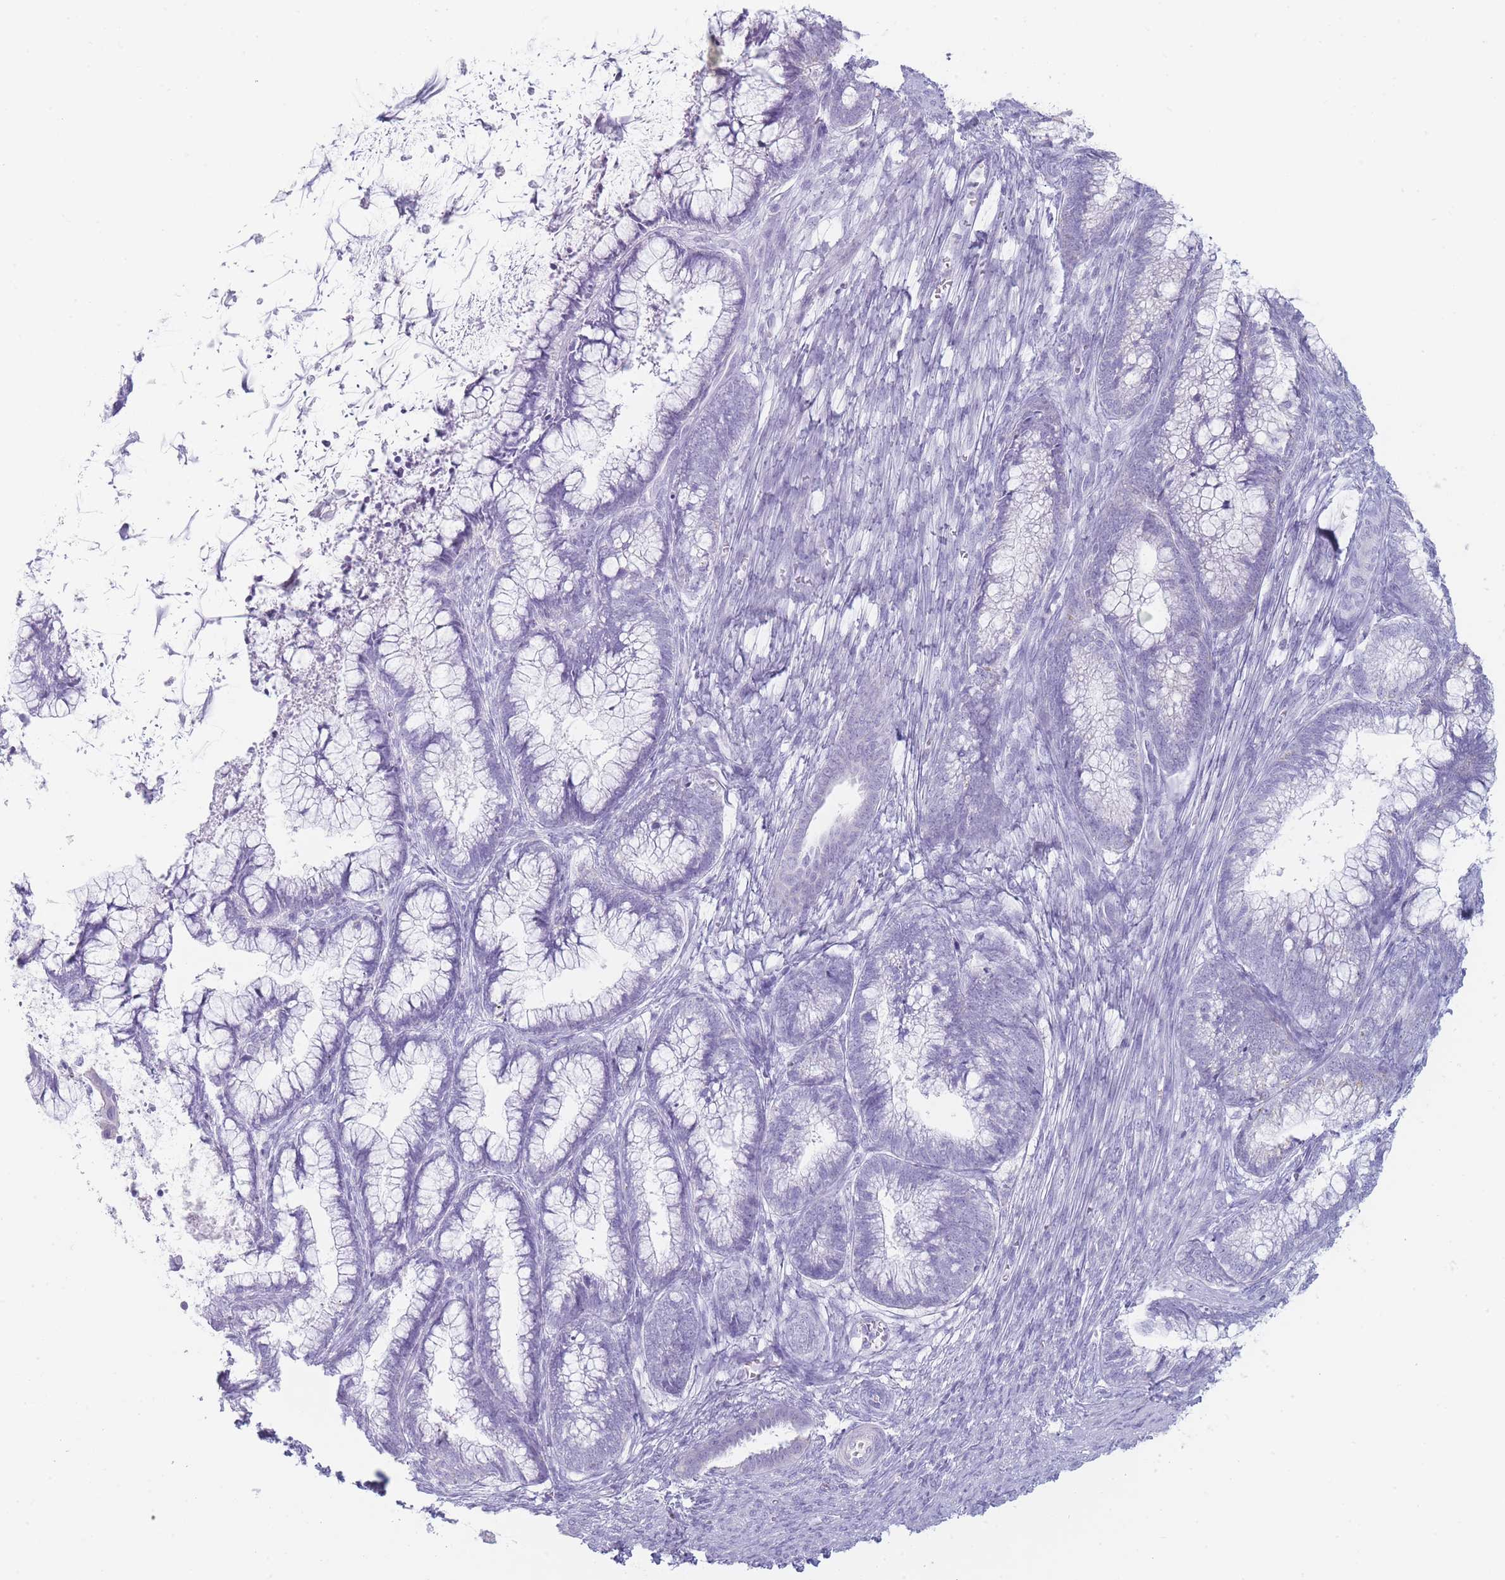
{"staining": {"intensity": "negative", "quantity": "none", "location": "none"}, "tissue": "cervical cancer", "cell_type": "Tumor cells", "image_type": "cancer", "snomed": [{"axis": "morphology", "description": "Adenocarcinoma, NOS"}, {"axis": "topography", "description": "Cervix"}], "caption": "Cervical adenocarcinoma was stained to show a protein in brown. There is no significant expression in tumor cells. (Stains: DAB IHC with hematoxylin counter stain, Microscopy: brightfield microscopy at high magnification).", "gene": "GPR12", "patient": {"sex": "female", "age": 44}}